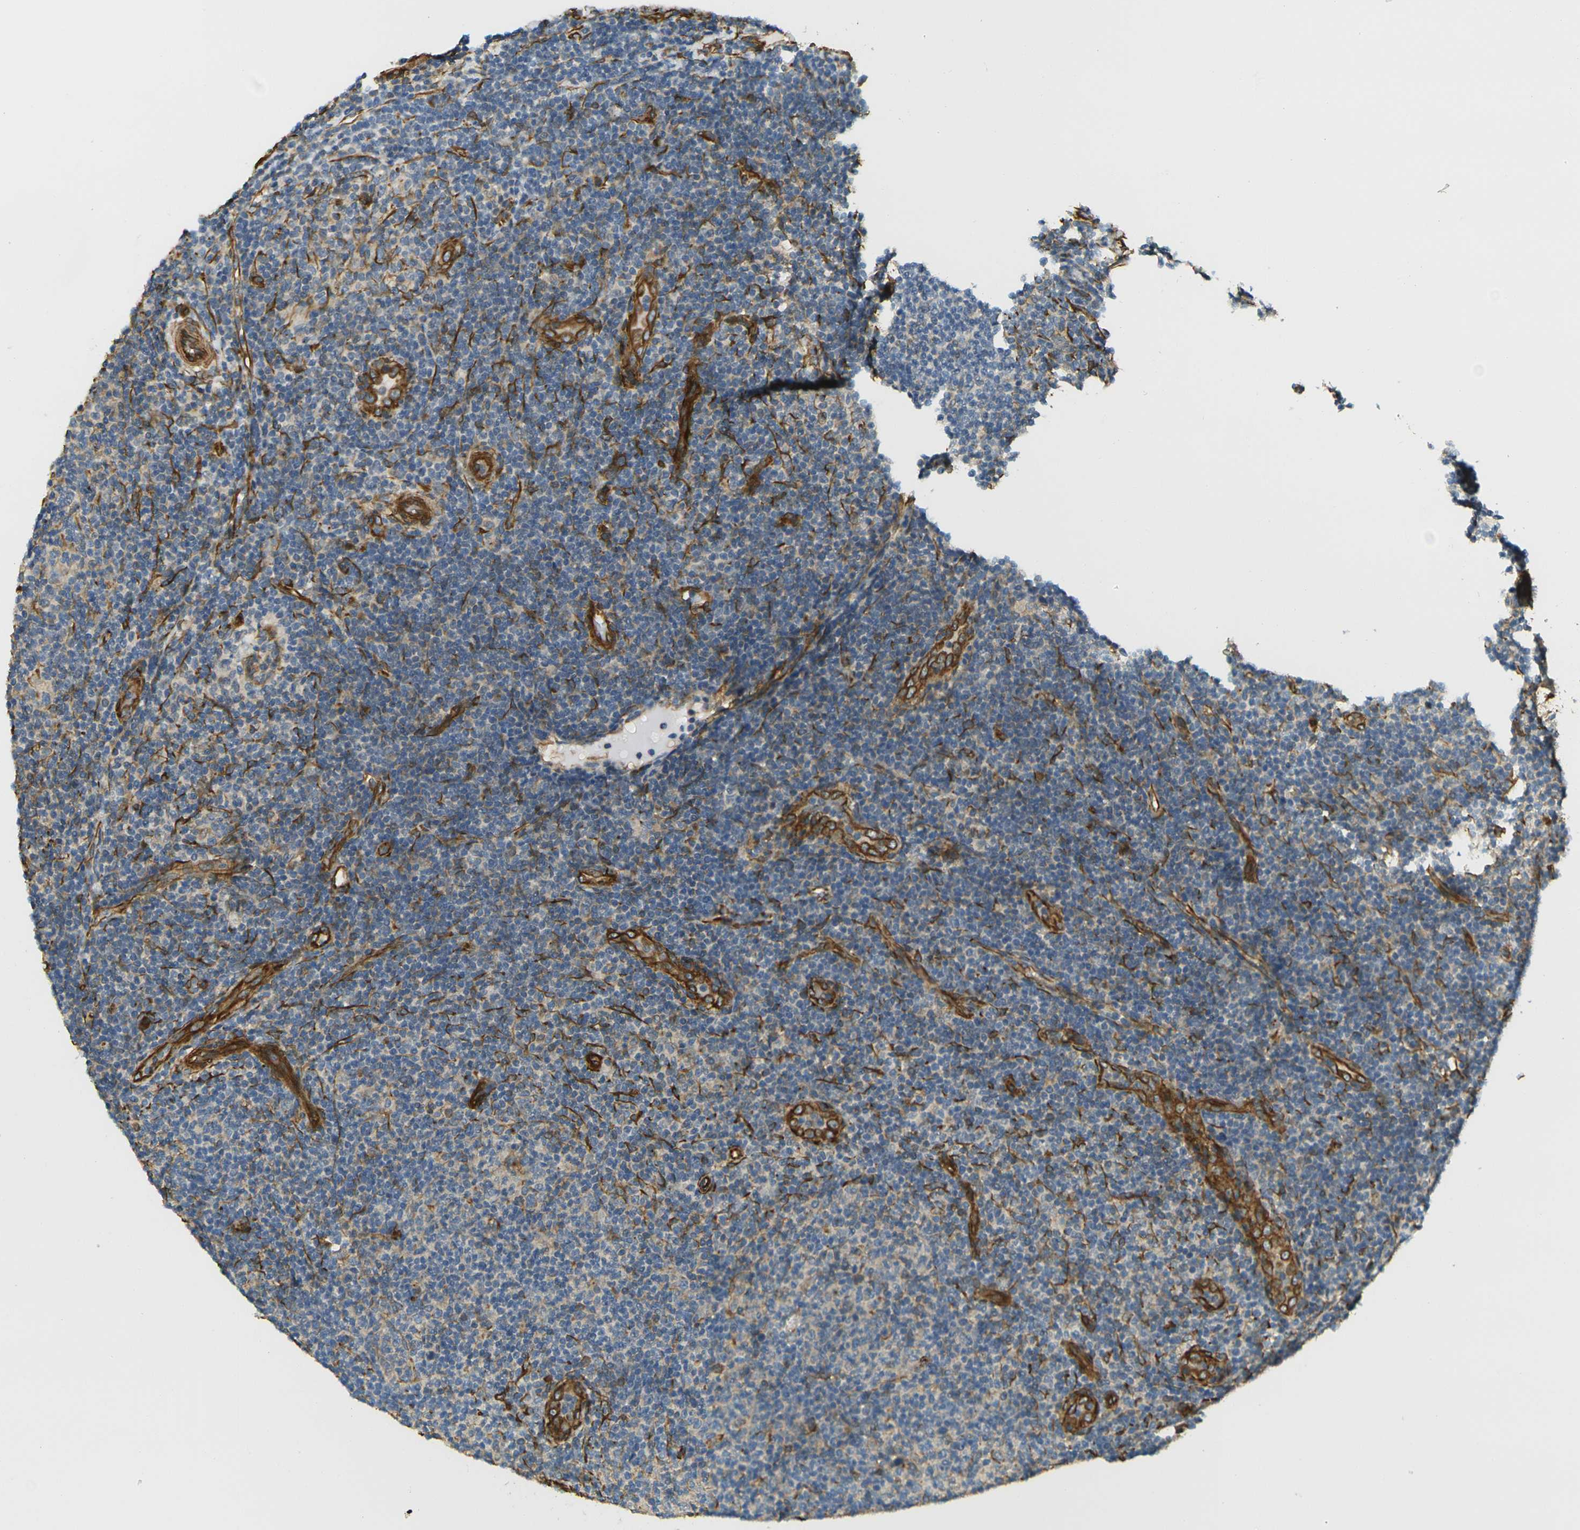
{"staining": {"intensity": "negative", "quantity": "none", "location": "none"}, "tissue": "lymphoma", "cell_type": "Tumor cells", "image_type": "cancer", "snomed": [{"axis": "morphology", "description": "Malignant lymphoma, non-Hodgkin's type, Low grade"}, {"axis": "topography", "description": "Lymph node"}], "caption": "The immunohistochemistry (IHC) photomicrograph has no significant positivity in tumor cells of low-grade malignant lymphoma, non-Hodgkin's type tissue.", "gene": "CYTH3", "patient": {"sex": "male", "age": 83}}